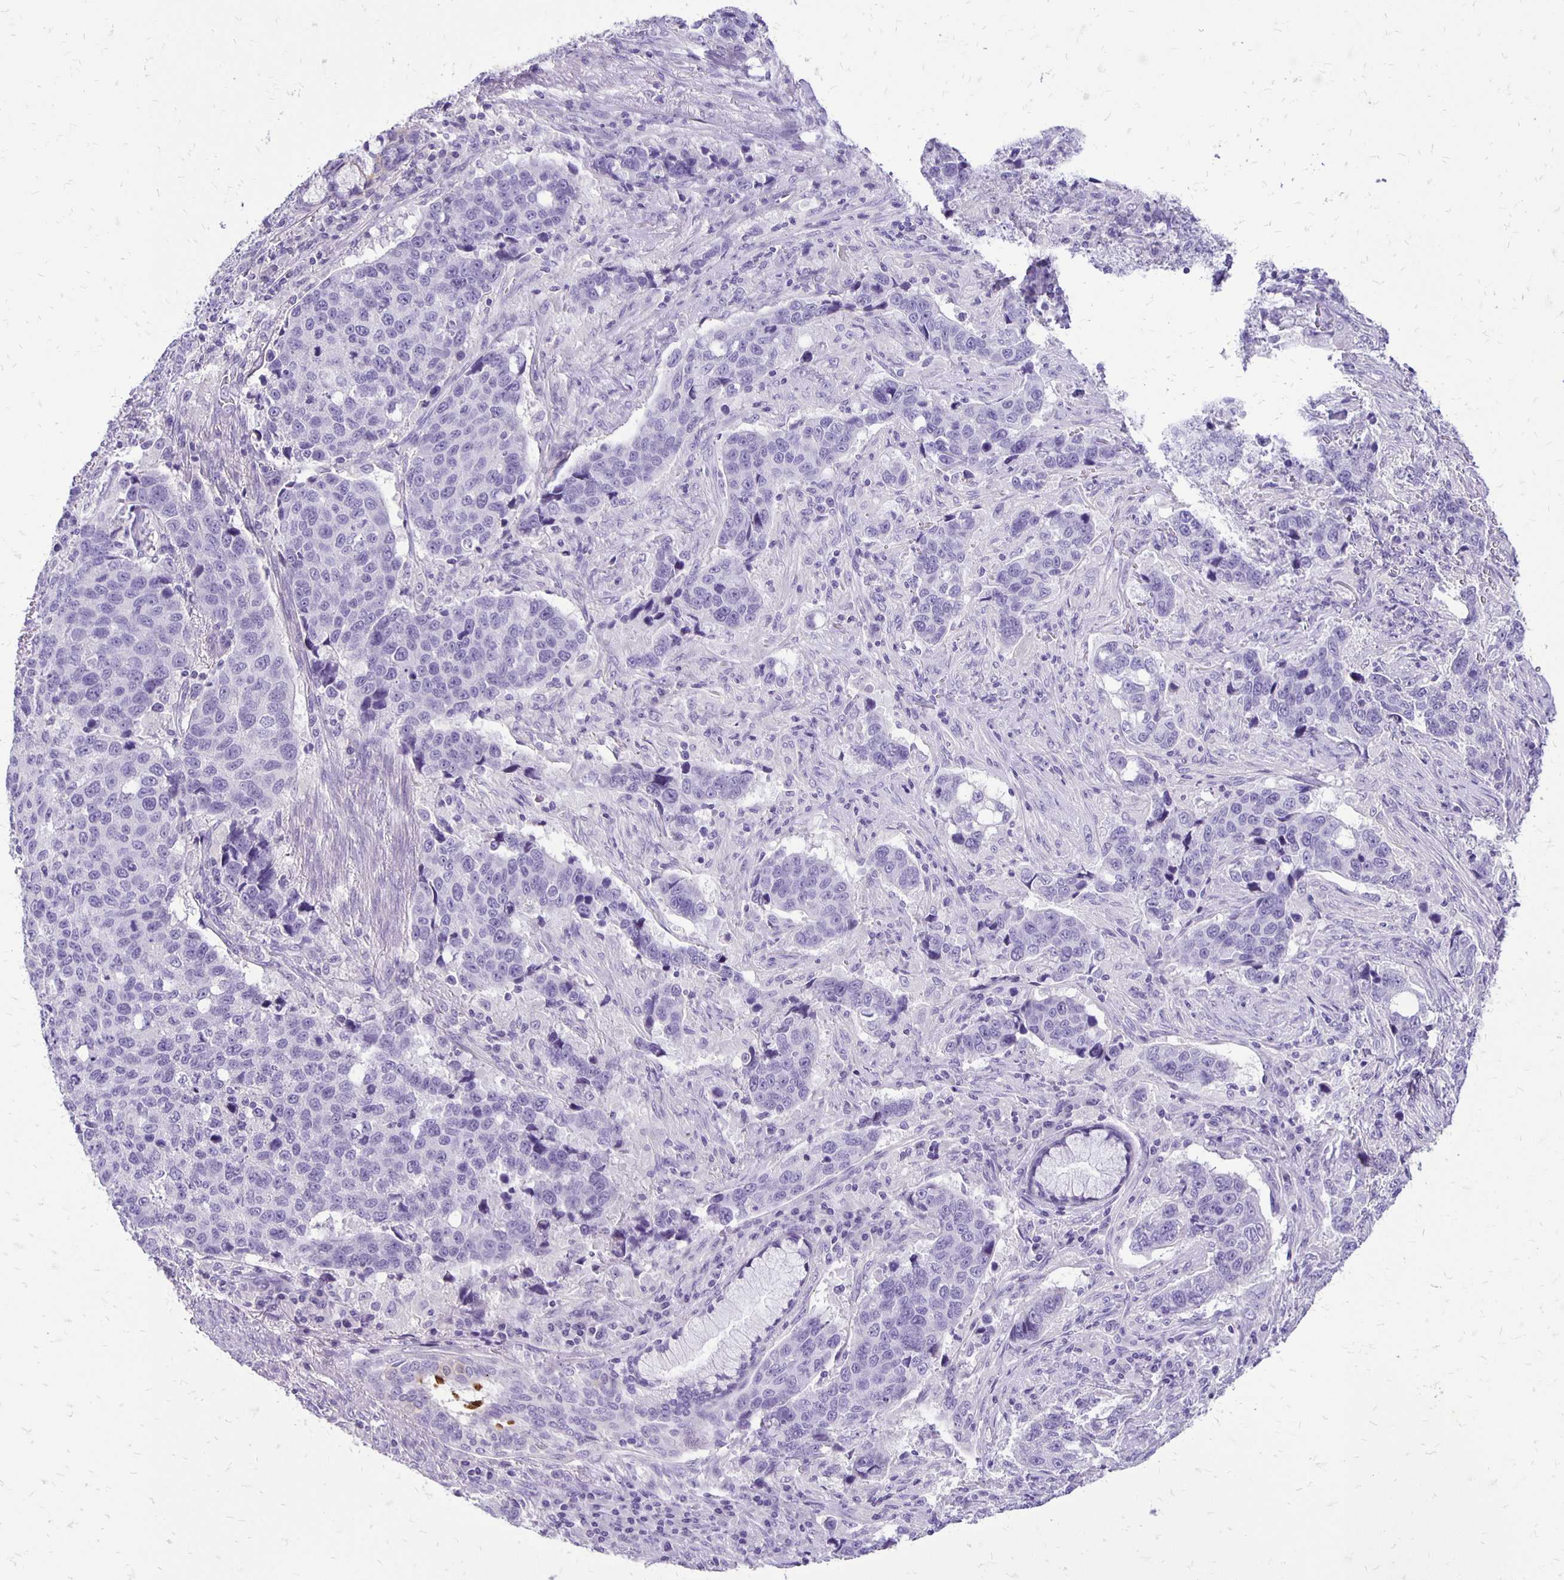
{"staining": {"intensity": "negative", "quantity": "none", "location": "none"}, "tissue": "lung cancer", "cell_type": "Tumor cells", "image_type": "cancer", "snomed": [{"axis": "morphology", "description": "Squamous cell carcinoma, NOS"}, {"axis": "topography", "description": "Lymph node"}, {"axis": "topography", "description": "Lung"}], "caption": "High power microscopy histopathology image of an immunohistochemistry micrograph of lung squamous cell carcinoma, revealing no significant positivity in tumor cells.", "gene": "ANKRD45", "patient": {"sex": "male", "age": 61}}